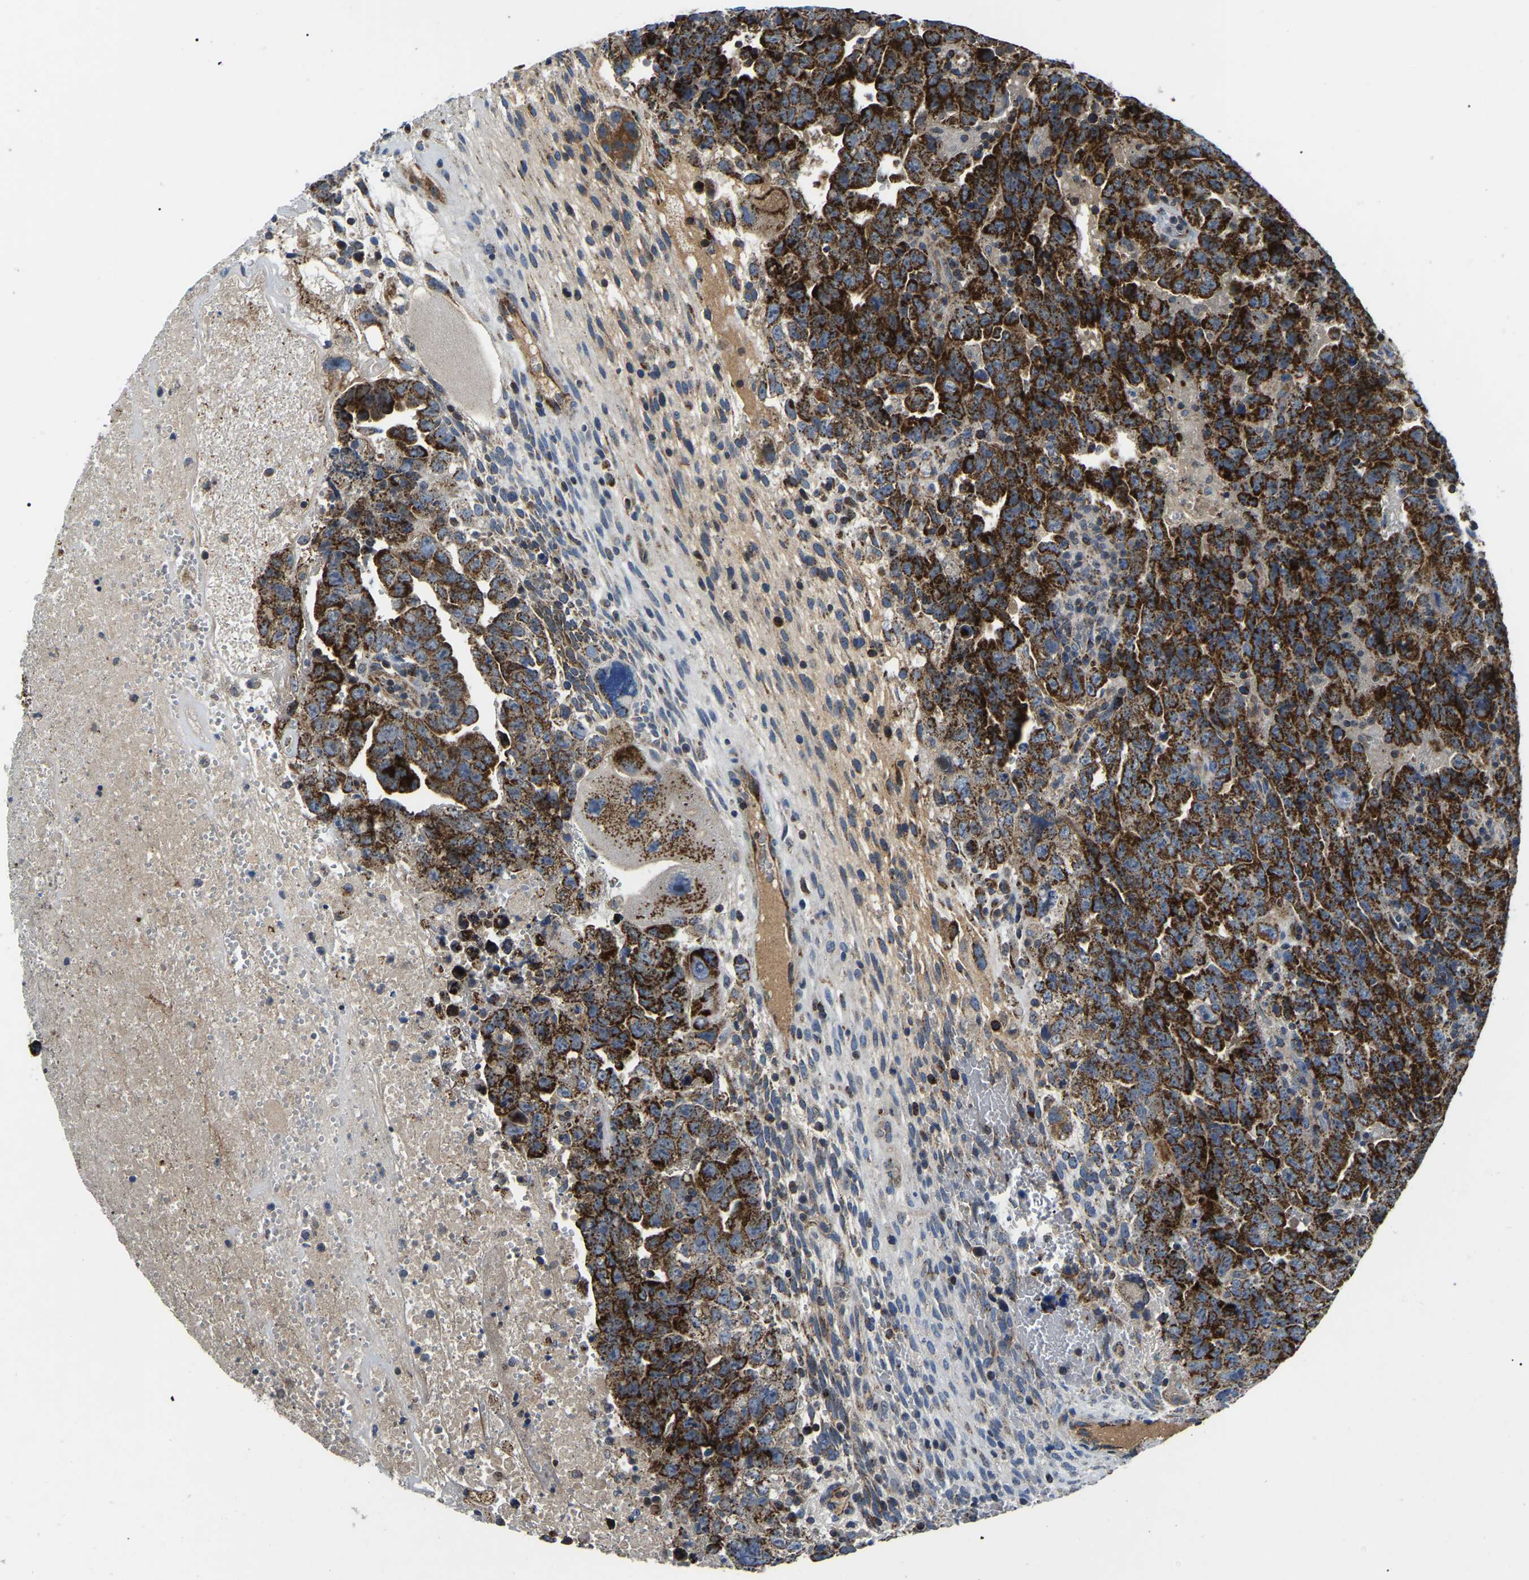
{"staining": {"intensity": "strong", "quantity": ">75%", "location": "cytoplasmic/membranous"}, "tissue": "testis cancer", "cell_type": "Tumor cells", "image_type": "cancer", "snomed": [{"axis": "morphology", "description": "Carcinoma, Embryonal, NOS"}, {"axis": "topography", "description": "Testis"}], "caption": "Testis cancer (embryonal carcinoma) stained for a protein (brown) exhibits strong cytoplasmic/membranous positive positivity in approximately >75% of tumor cells.", "gene": "PPM1E", "patient": {"sex": "male", "age": 28}}